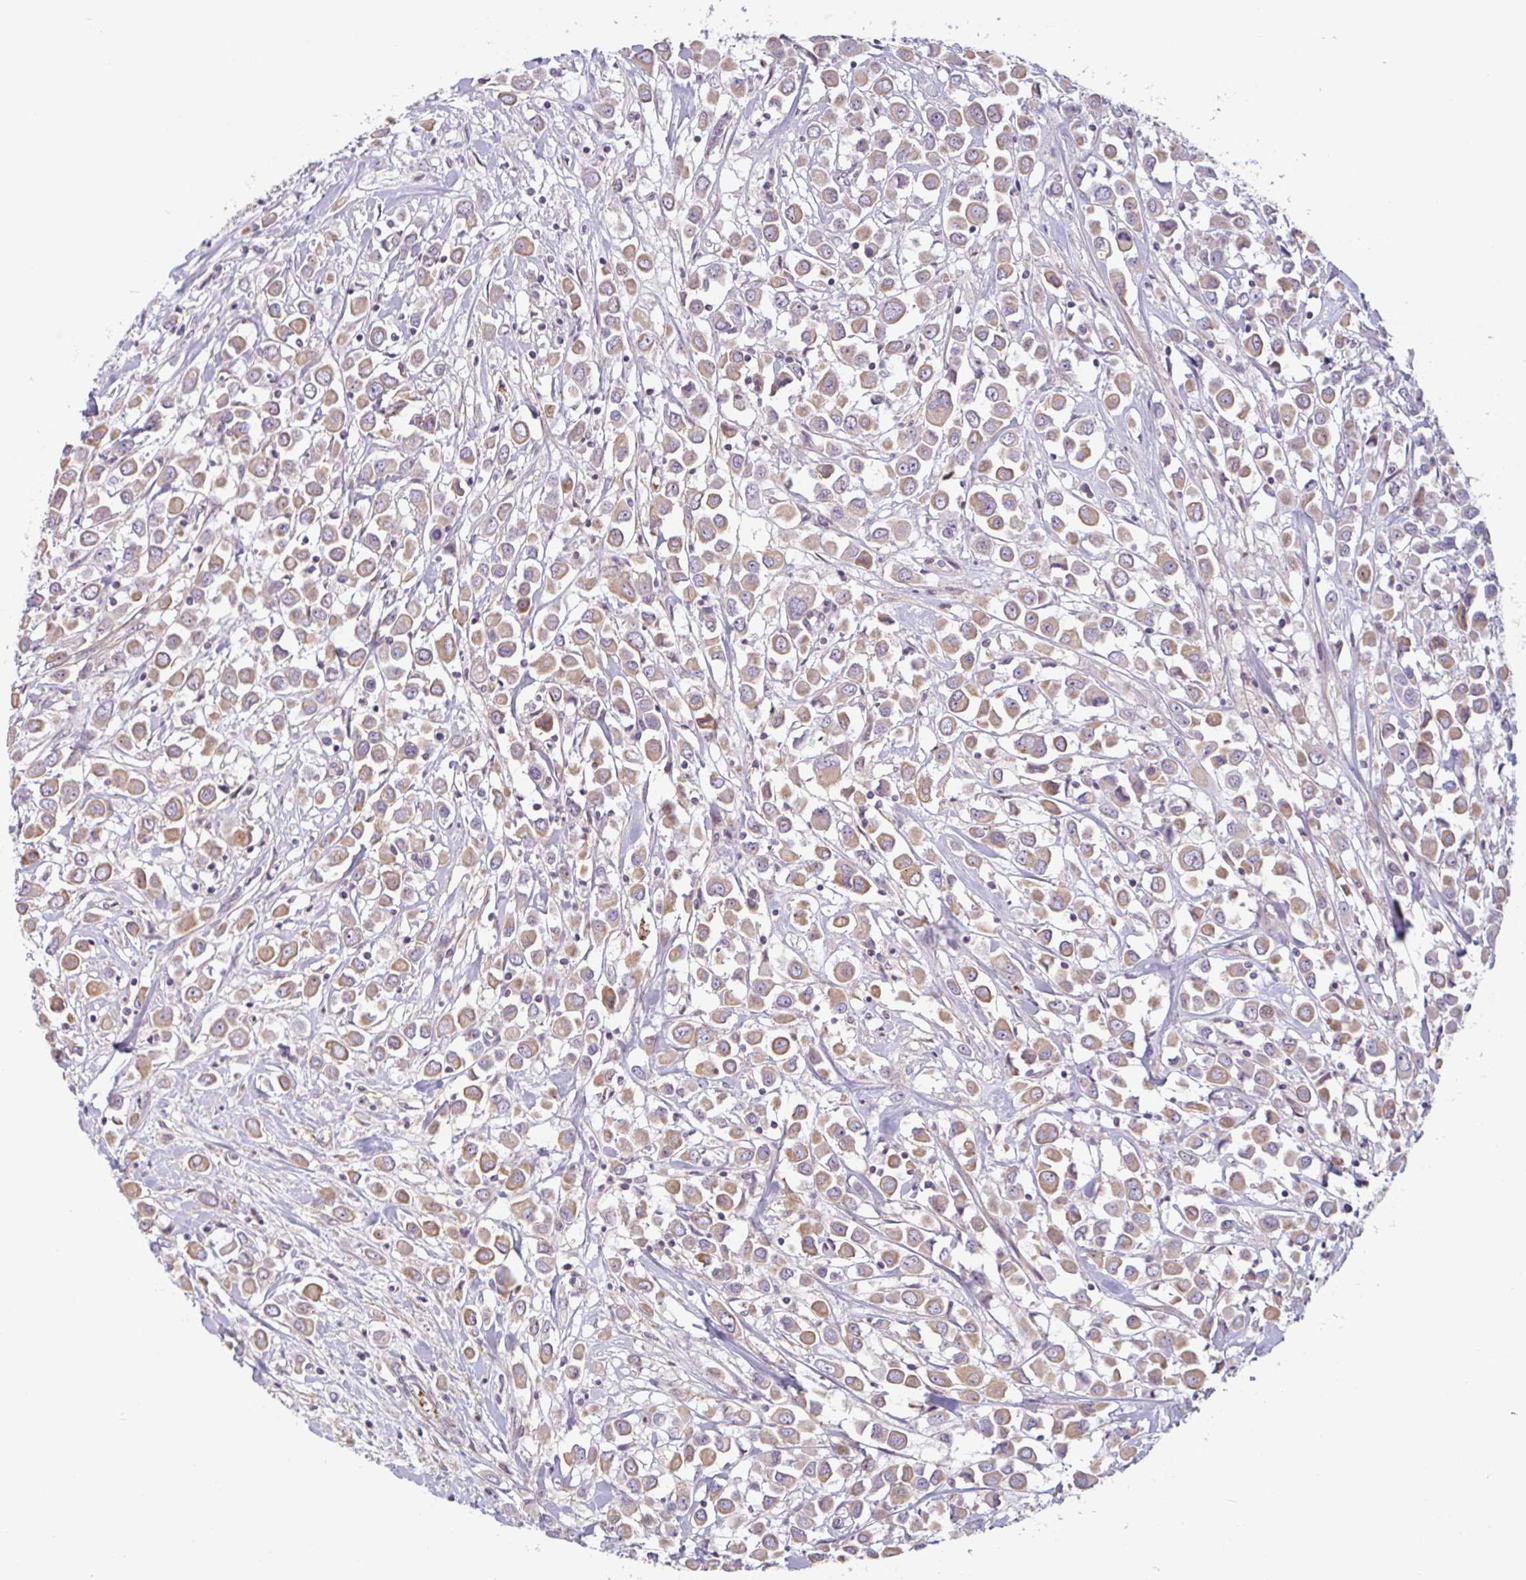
{"staining": {"intensity": "weak", "quantity": ">75%", "location": "cytoplasmic/membranous"}, "tissue": "breast cancer", "cell_type": "Tumor cells", "image_type": "cancer", "snomed": [{"axis": "morphology", "description": "Duct carcinoma"}, {"axis": "topography", "description": "Breast"}], "caption": "Weak cytoplasmic/membranous positivity for a protein is seen in approximately >75% of tumor cells of breast cancer (invasive ductal carcinoma) using IHC.", "gene": "TMEM119", "patient": {"sex": "female", "age": 61}}